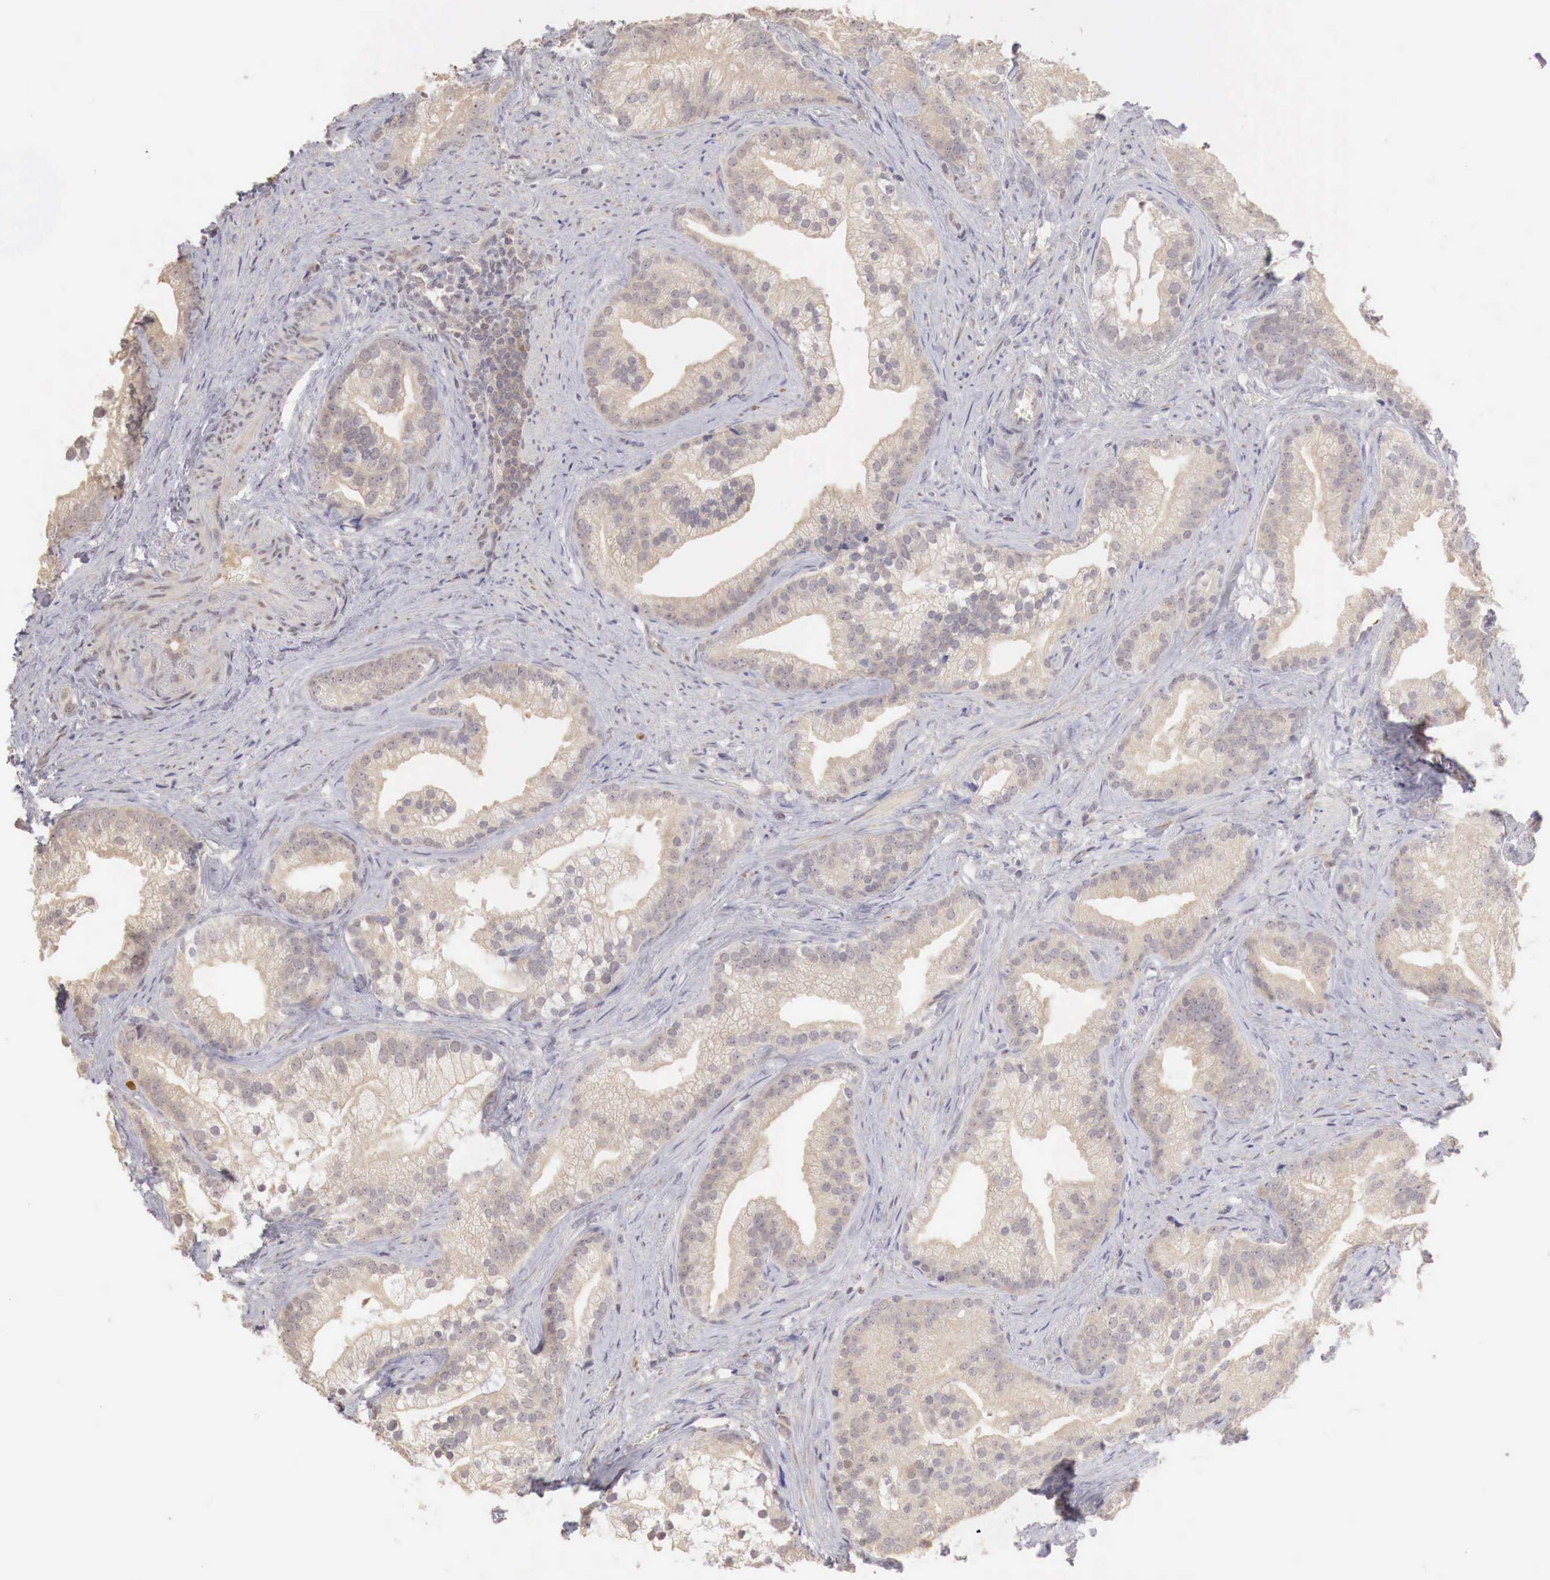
{"staining": {"intensity": "weak", "quantity": ">75%", "location": "cytoplasmic/membranous"}, "tissue": "prostate cancer", "cell_type": "Tumor cells", "image_type": "cancer", "snomed": [{"axis": "morphology", "description": "Adenocarcinoma, Low grade"}, {"axis": "topography", "description": "Prostate"}], "caption": "A high-resolution micrograph shows immunohistochemistry staining of prostate low-grade adenocarcinoma, which reveals weak cytoplasmic/membranous positivity in approximately >75% of tumor cells.", "gene": "TBC1D9", "patient": {"sex": "male", "age": 71}}